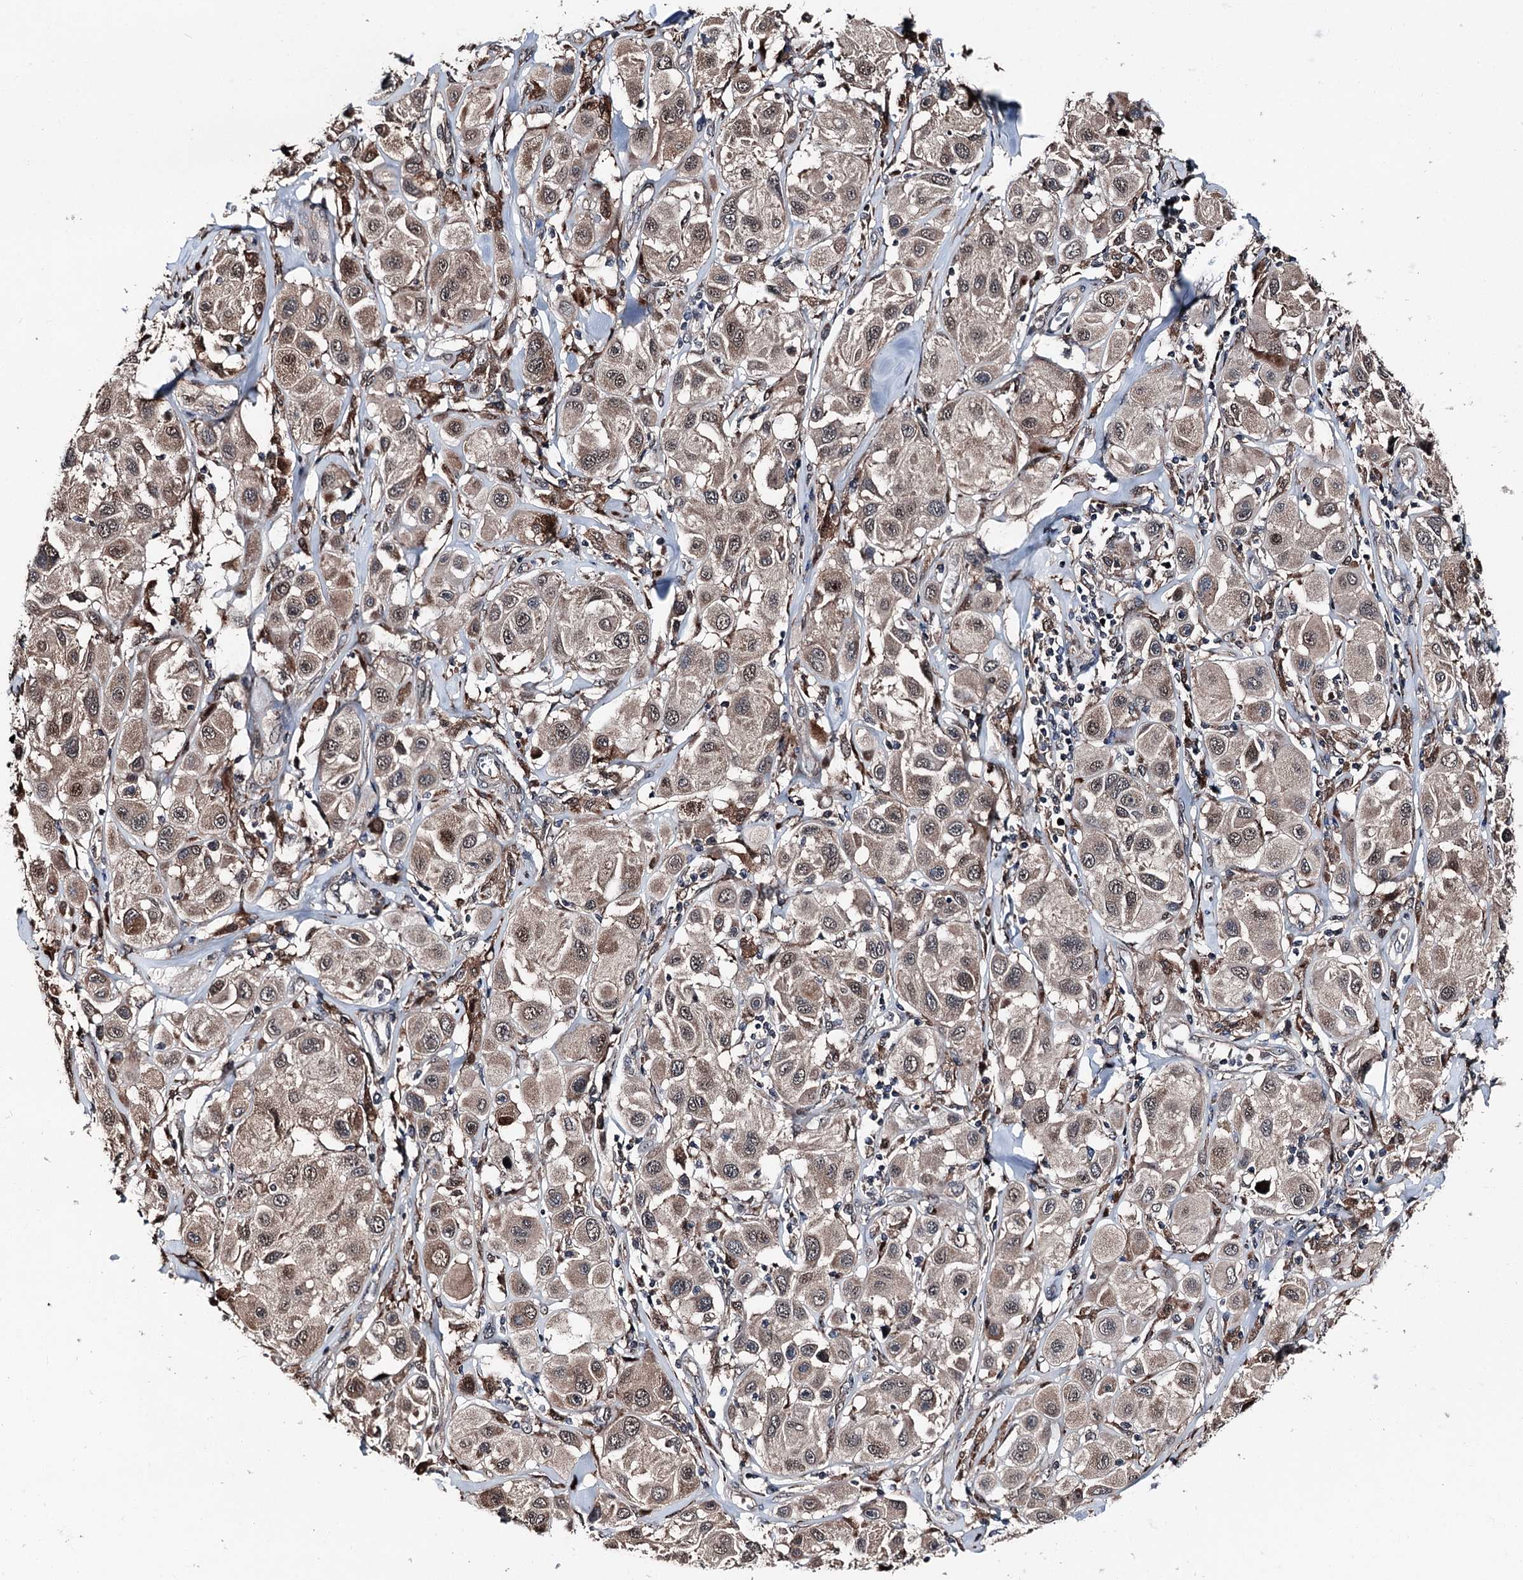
{"staining": {"intensity": "weak", "quantity": ">75%", "location": "cytoplasmic/membranous,nuclear"}, "tissue": "melanoma", "cell_type": "Tumor cells", "image_type": "cancer", "snomed": [{"axis": "morphology", "description": "Malignant melanoma, Metastatic site"}, {"axis": "topography", "description": "Skin"}], "caption": "Human malignant melanoma (metastatic site) stained for a protein (brown) demonstrates weak cytoplasmic/membranous and nuclear positive positivity in about >75% of tumor cells.", "gene": "PSMD13", "patient": {"sex": "male", "age": 41}}